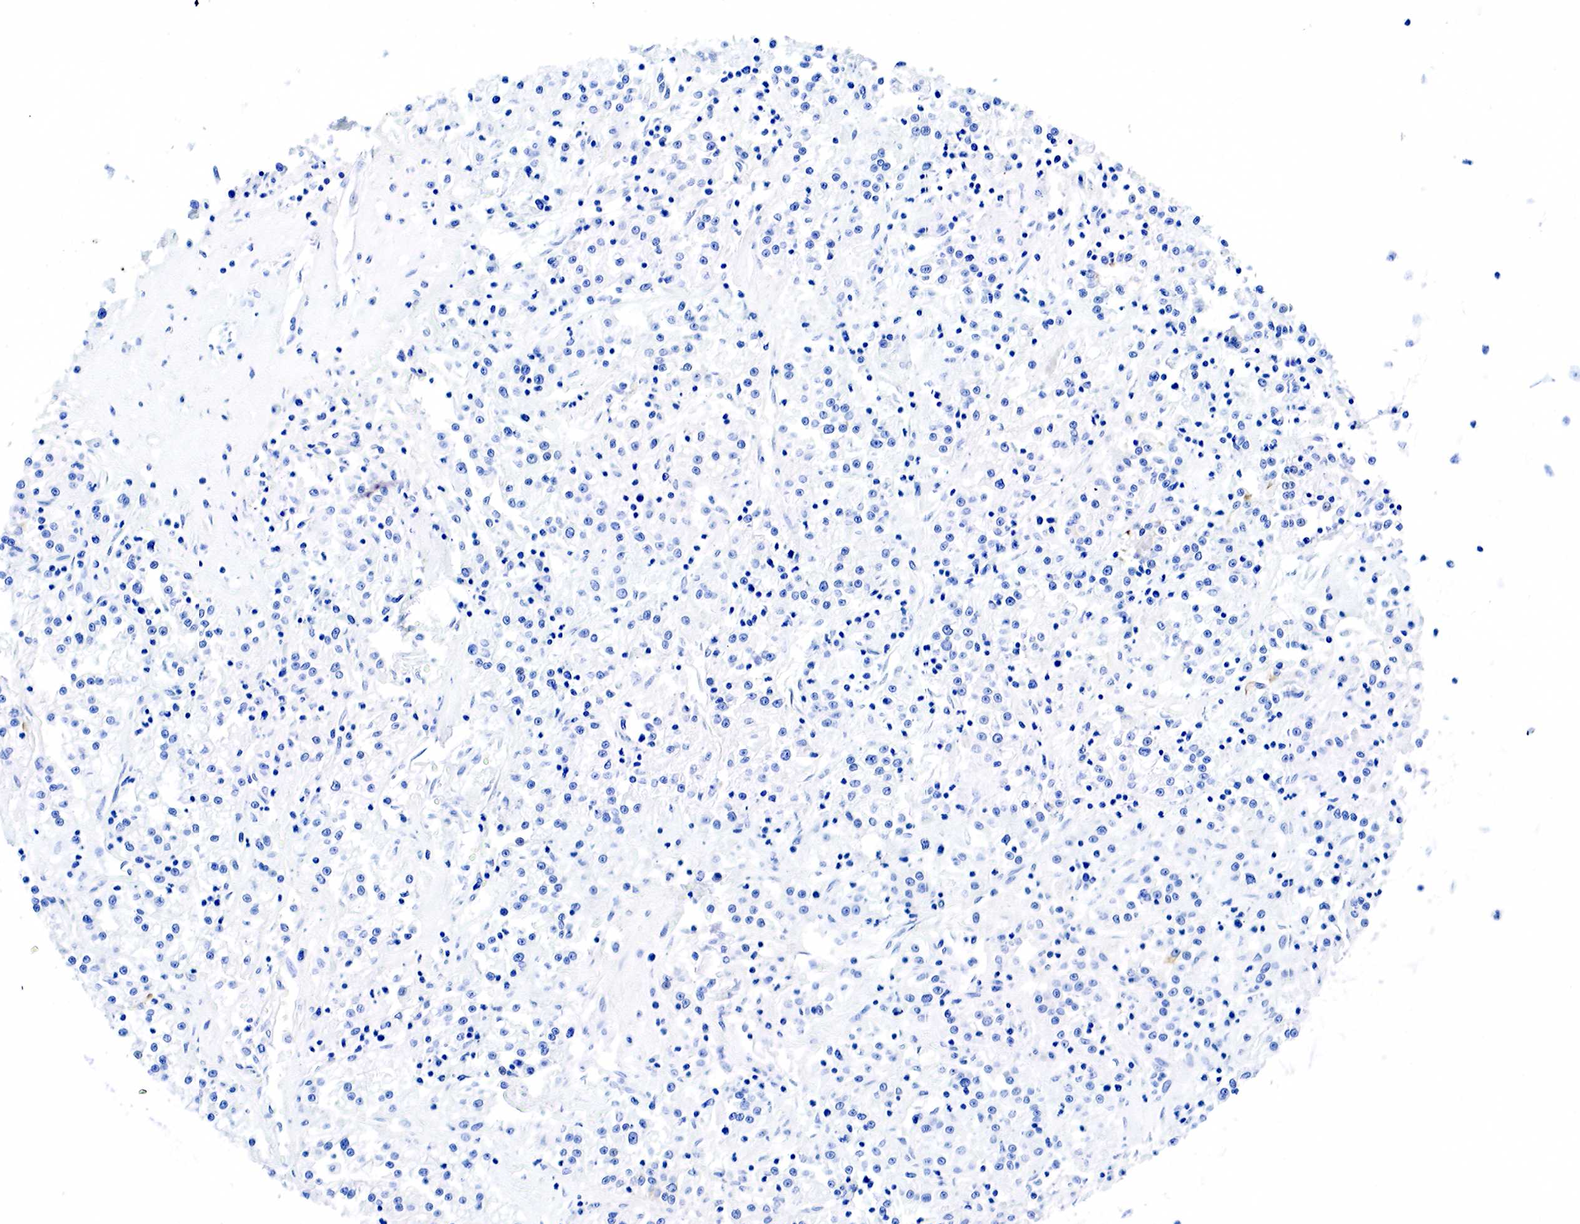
{"staining": {"intensity": "negative", "quantity": "none", "location": "none"}, "tissue": "renal cancer", "cell_type": "Tumor cells", "image_type": "cancer", "snomed": [{"axis": "morphology", "description": "Adenocarcinoma, NOS"}, {"axis": "topography", "description": "Kidney"}], "caption": "A high-resolution image shows immunohistochemistry staining of renal cancer (adenocarcinoma), which demonstrates no significant staining in tumor cells.", "gene": "KRT7", "patient": {"sex": "female", "age": 76}}